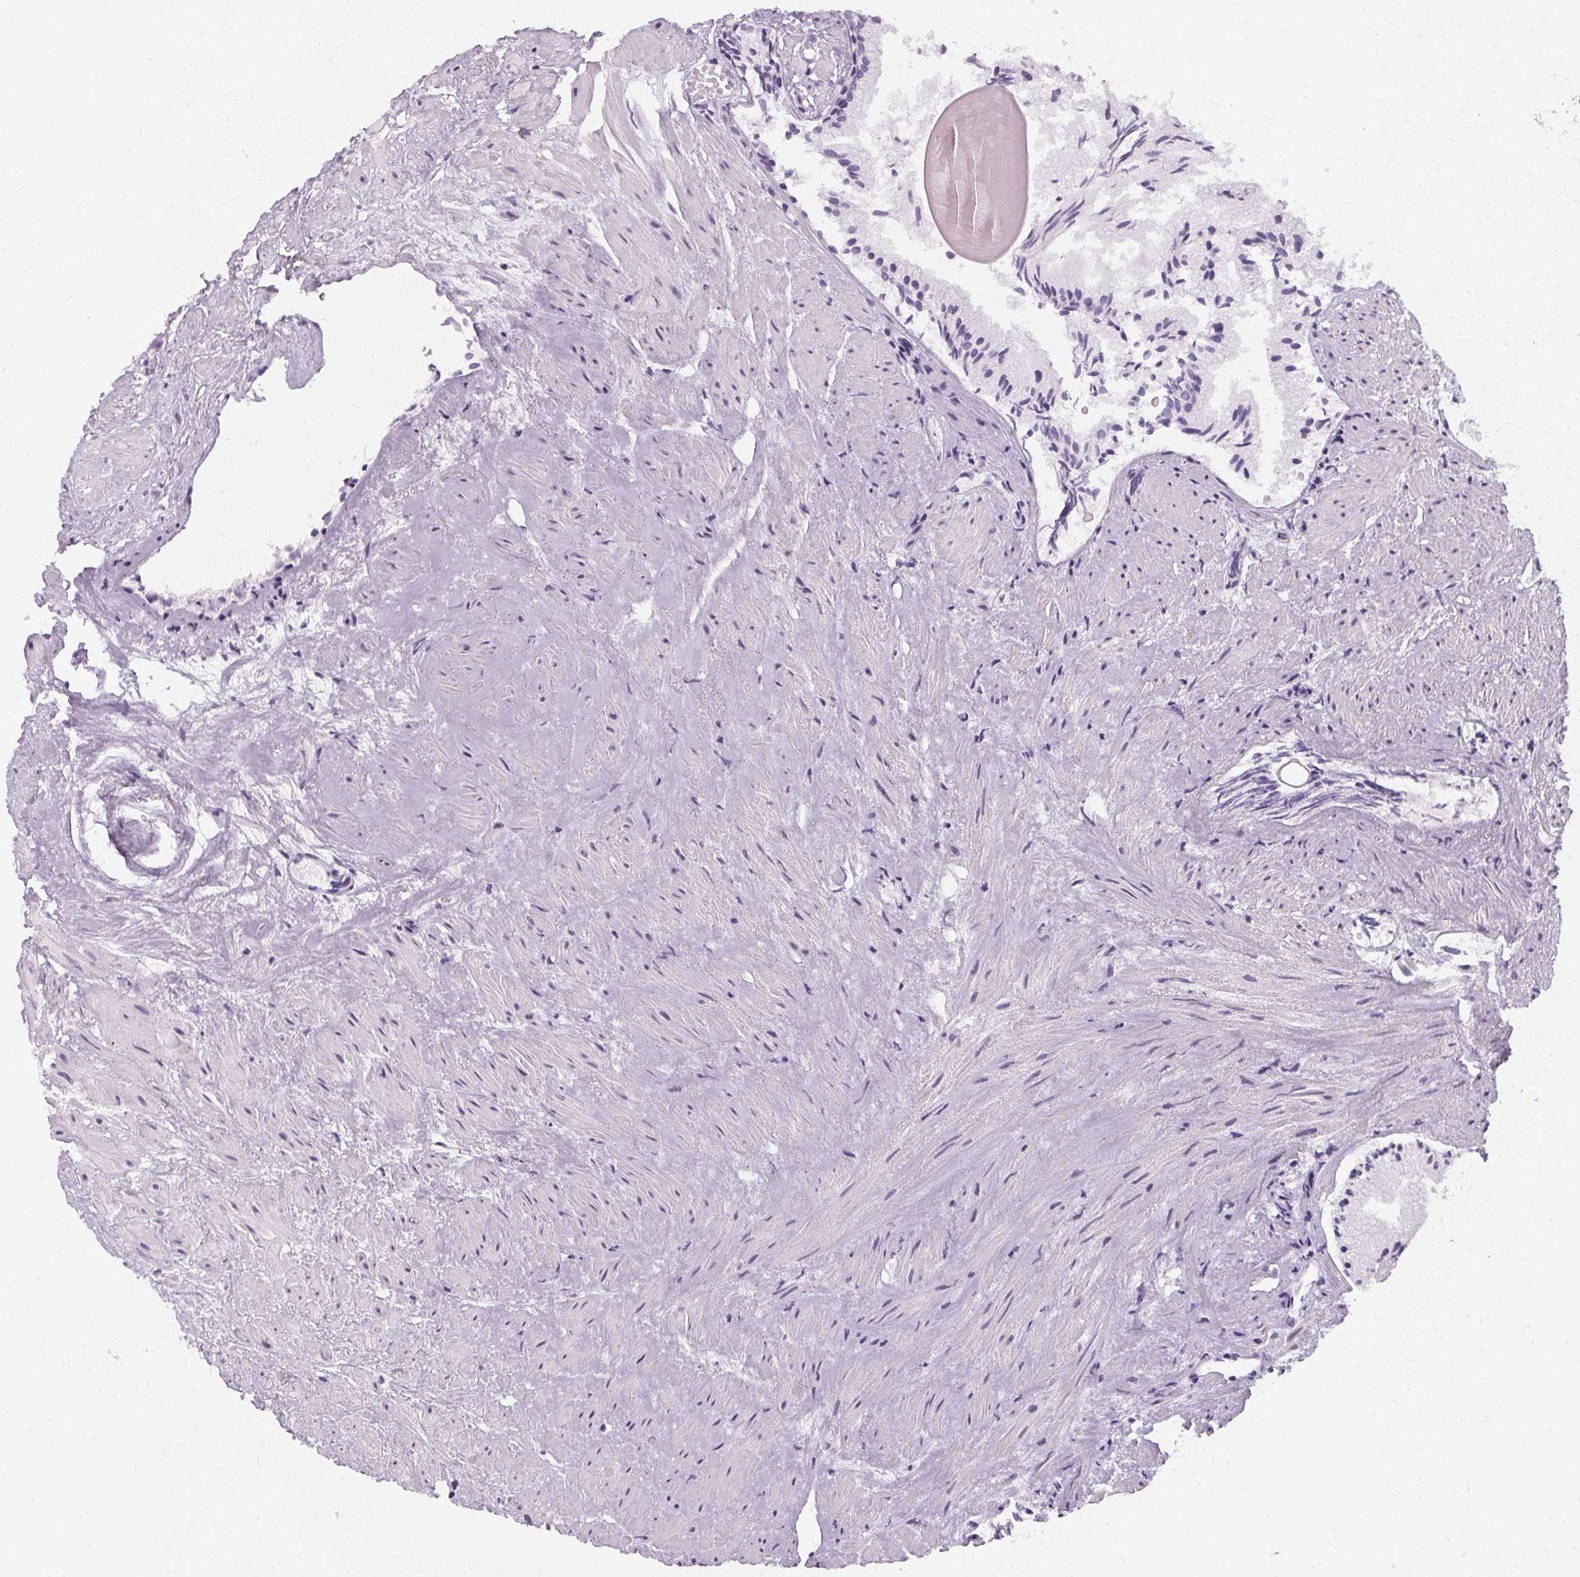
{"staining": {"intensity": "negative", "quantity": "none", "location": "none"}, "tissue": "prostate cancer", "cell_type": "Tumor cells", "image_type": "cancer", "snomed": [{"axis": "morphology", "description": "Adenocarcinoma, High grade"}, {"axis": "topography", "description": "Prostate"}], "caption": "The photomicrograph shows no significant expression in tumor cells of prostate adenocarcinoma (high-grade).", "gene": "KRT6C", "patient": {"sex": "male", "age": 81}}